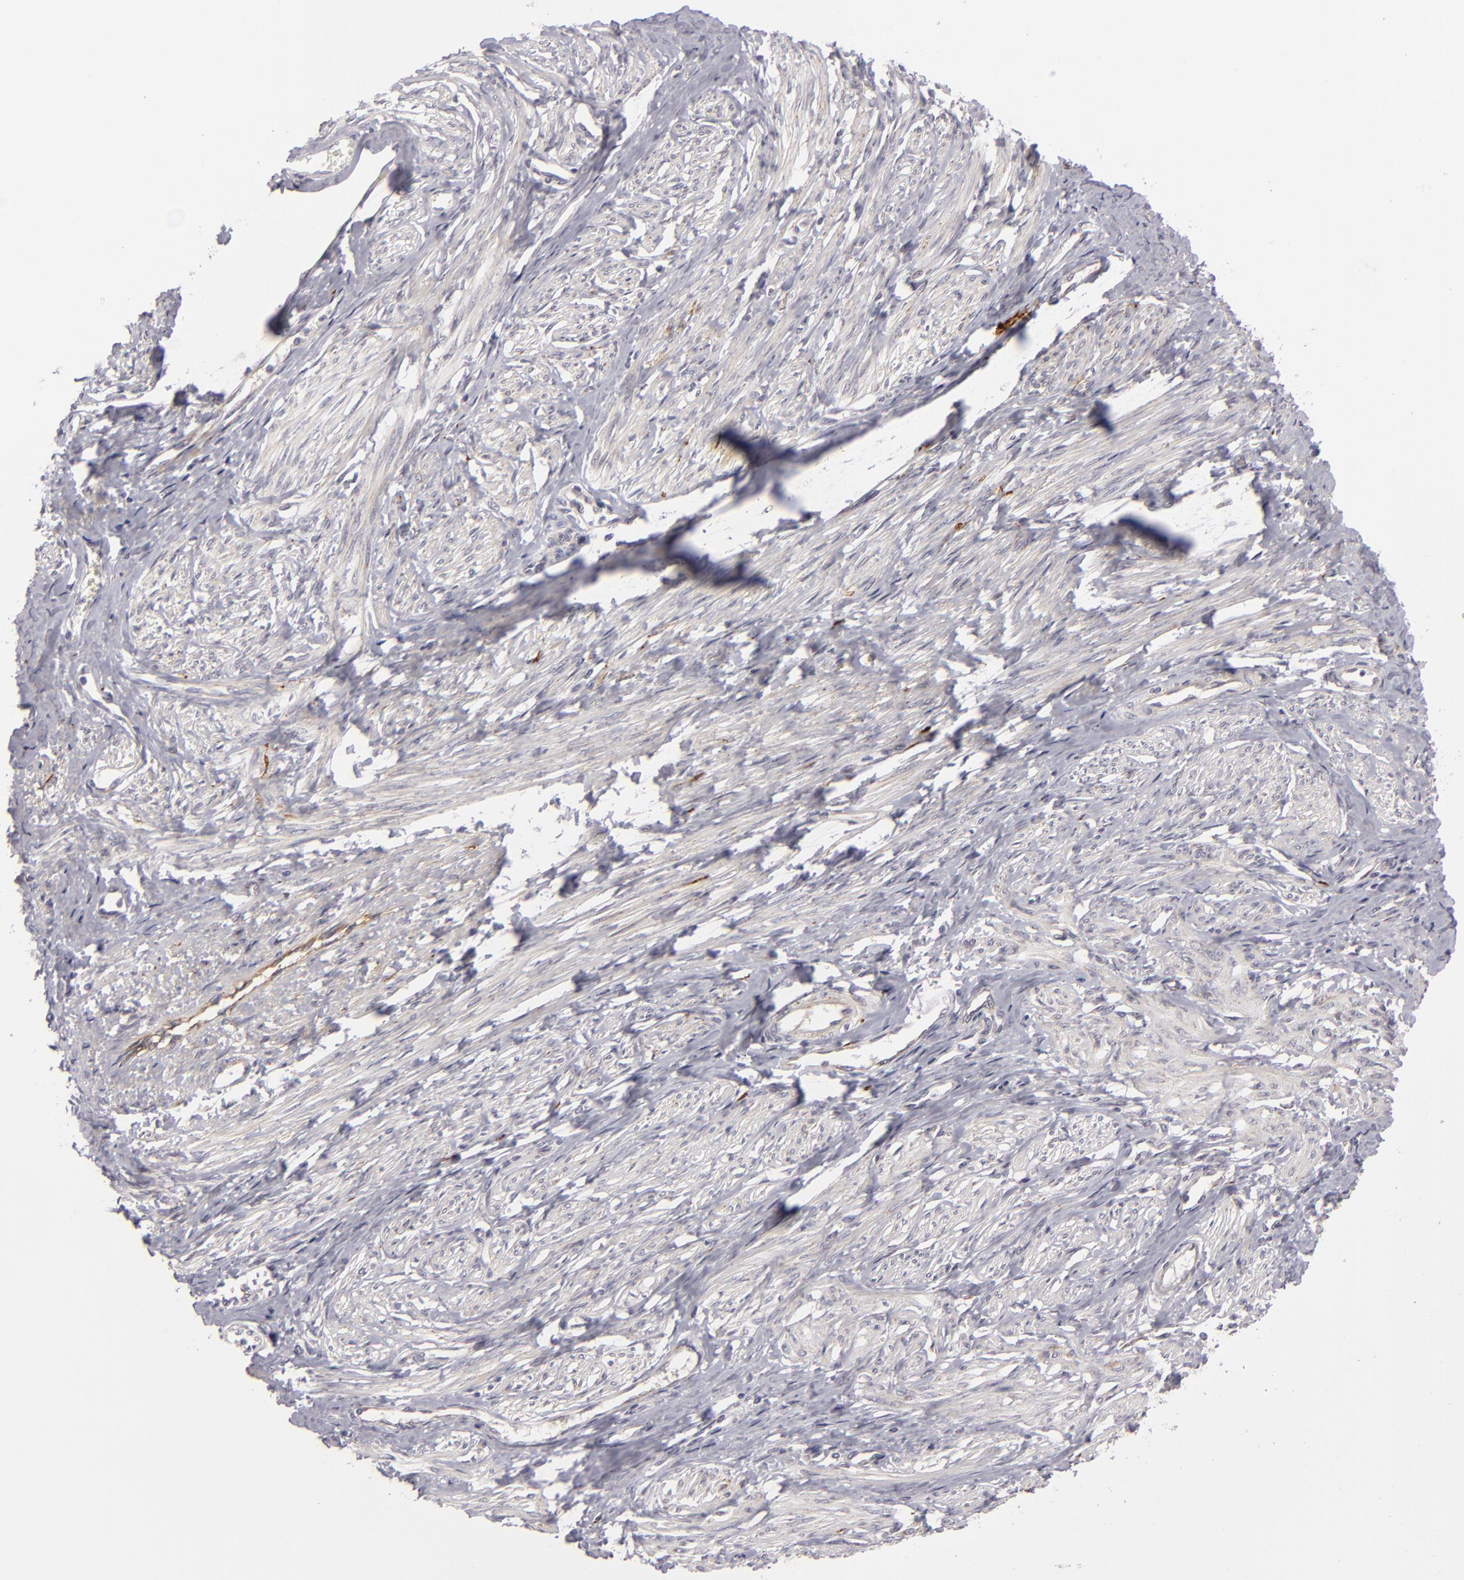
{"staining": {"intensity": "negative", "quantity": "none", "location": "none"}, "tissue": "smooth muscle", "cell_type": "Smooth muscle cells", "image_type": "normal", "snomed": [{"axis": "morphology", "description": "Normal tissue, NOS"}, {"axis": "topography", "description": "Smooth muscle"}, {"axis": "topography", "description": "Uterus"}], "caption": "A high-resolution photomicrograph shows immunohistochemistry staining of unremarkable smooth muscle, which displays no significant expression in smooth muscle cells.", "gene": "ALCAM", "patient": {"sex": "female", "age": 39}}